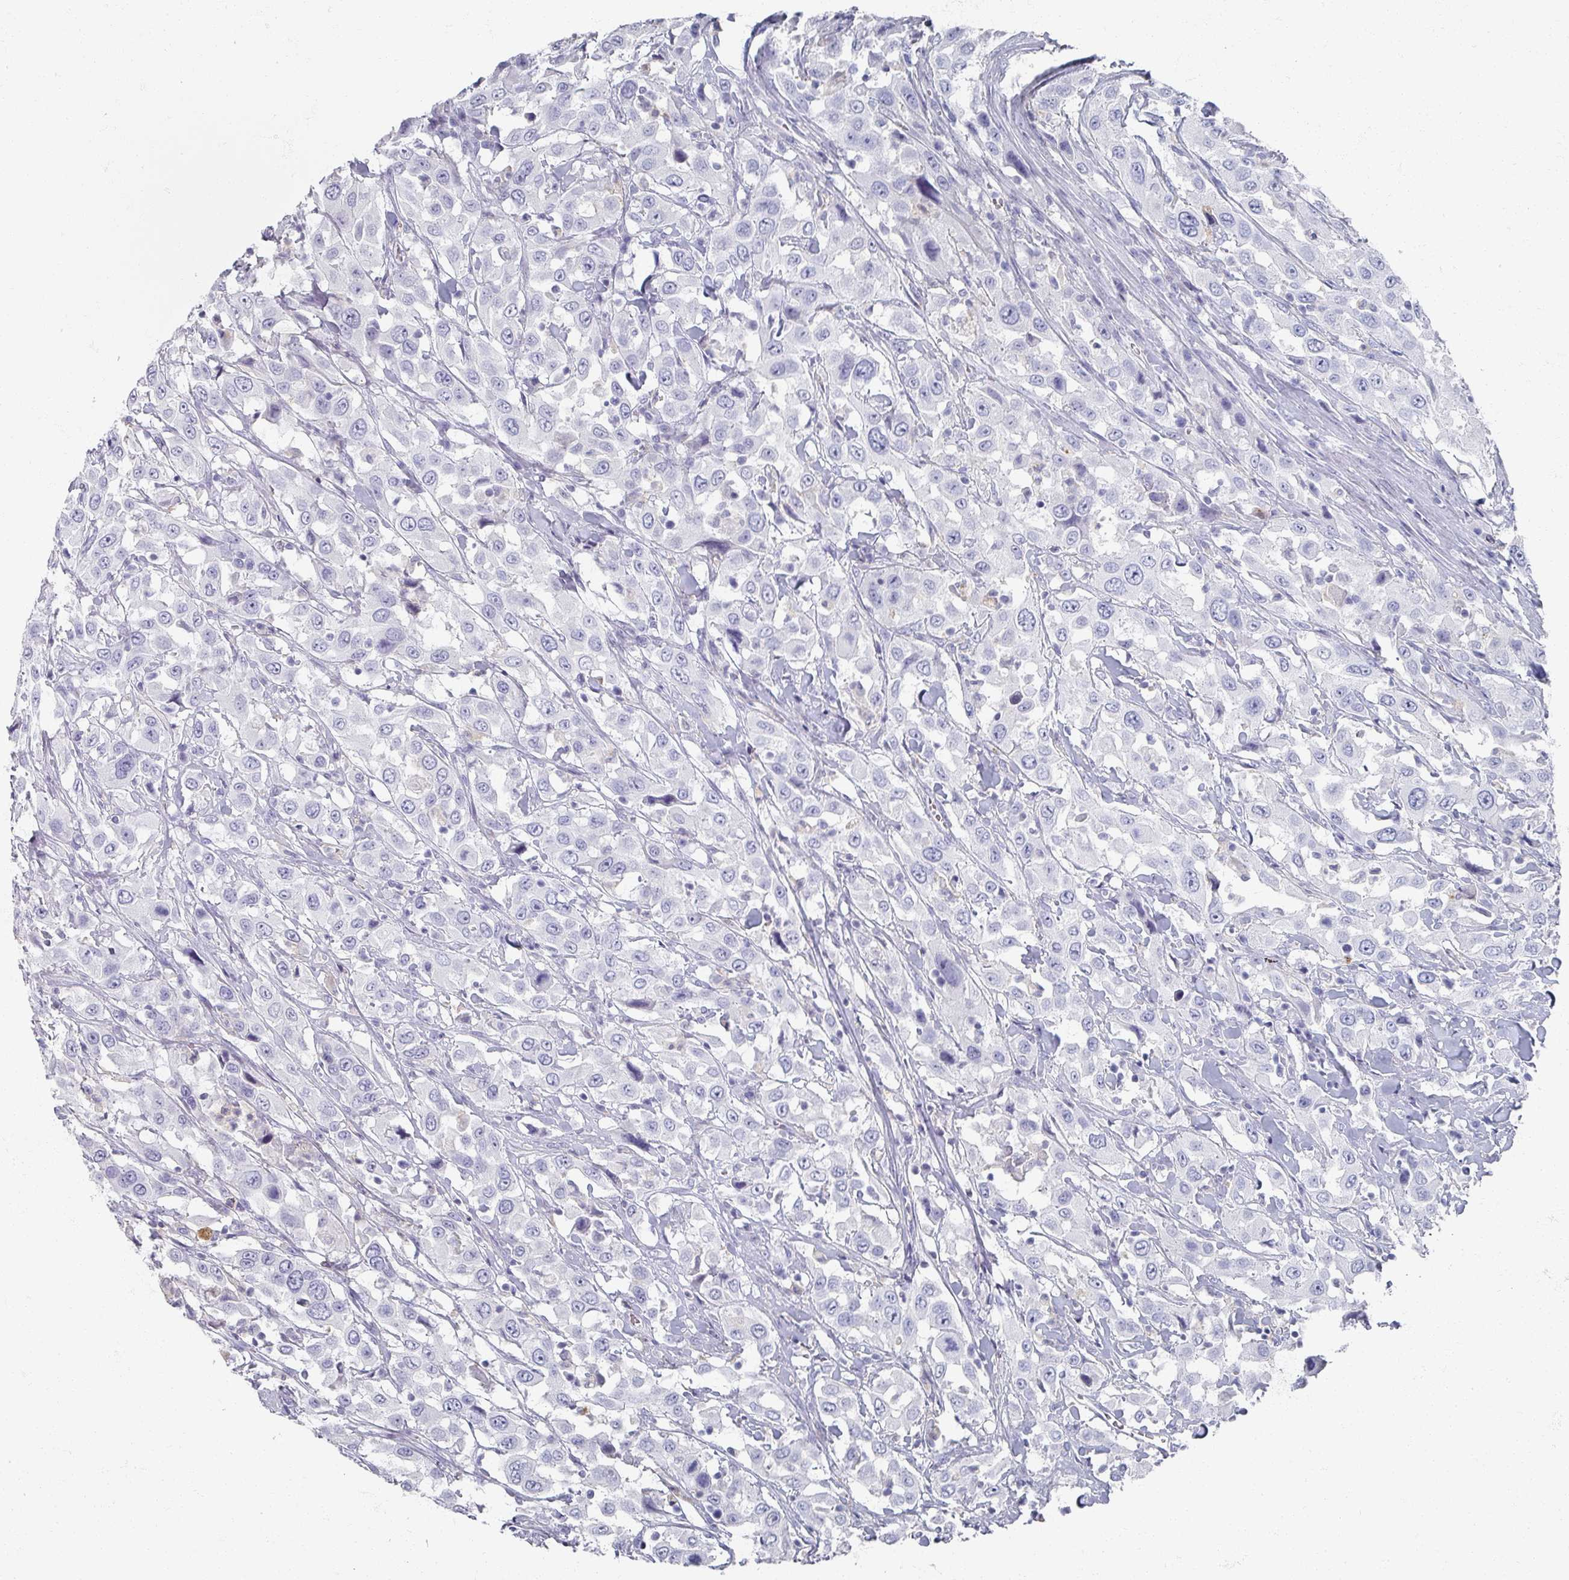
{"staining": {"intensity": "negative", "quantity": "none", "location": "none"}, "tissue": "urothelial cancer", "cell_type": "Tumor cells", "image_type": "cancer", "snomed": [{"axis": "morphology", "description": "Urothelial carcinoma, High grade"}, {"axis": "topography", "description": "Urinary bladder"}], "caption": "This is a histopathology image of IHC staining of urothelial carcinoma (high-grade), which shows no positivity in tumor cells.", "gene": "OMG", "patient": {"sex": "male", "age": 61}}